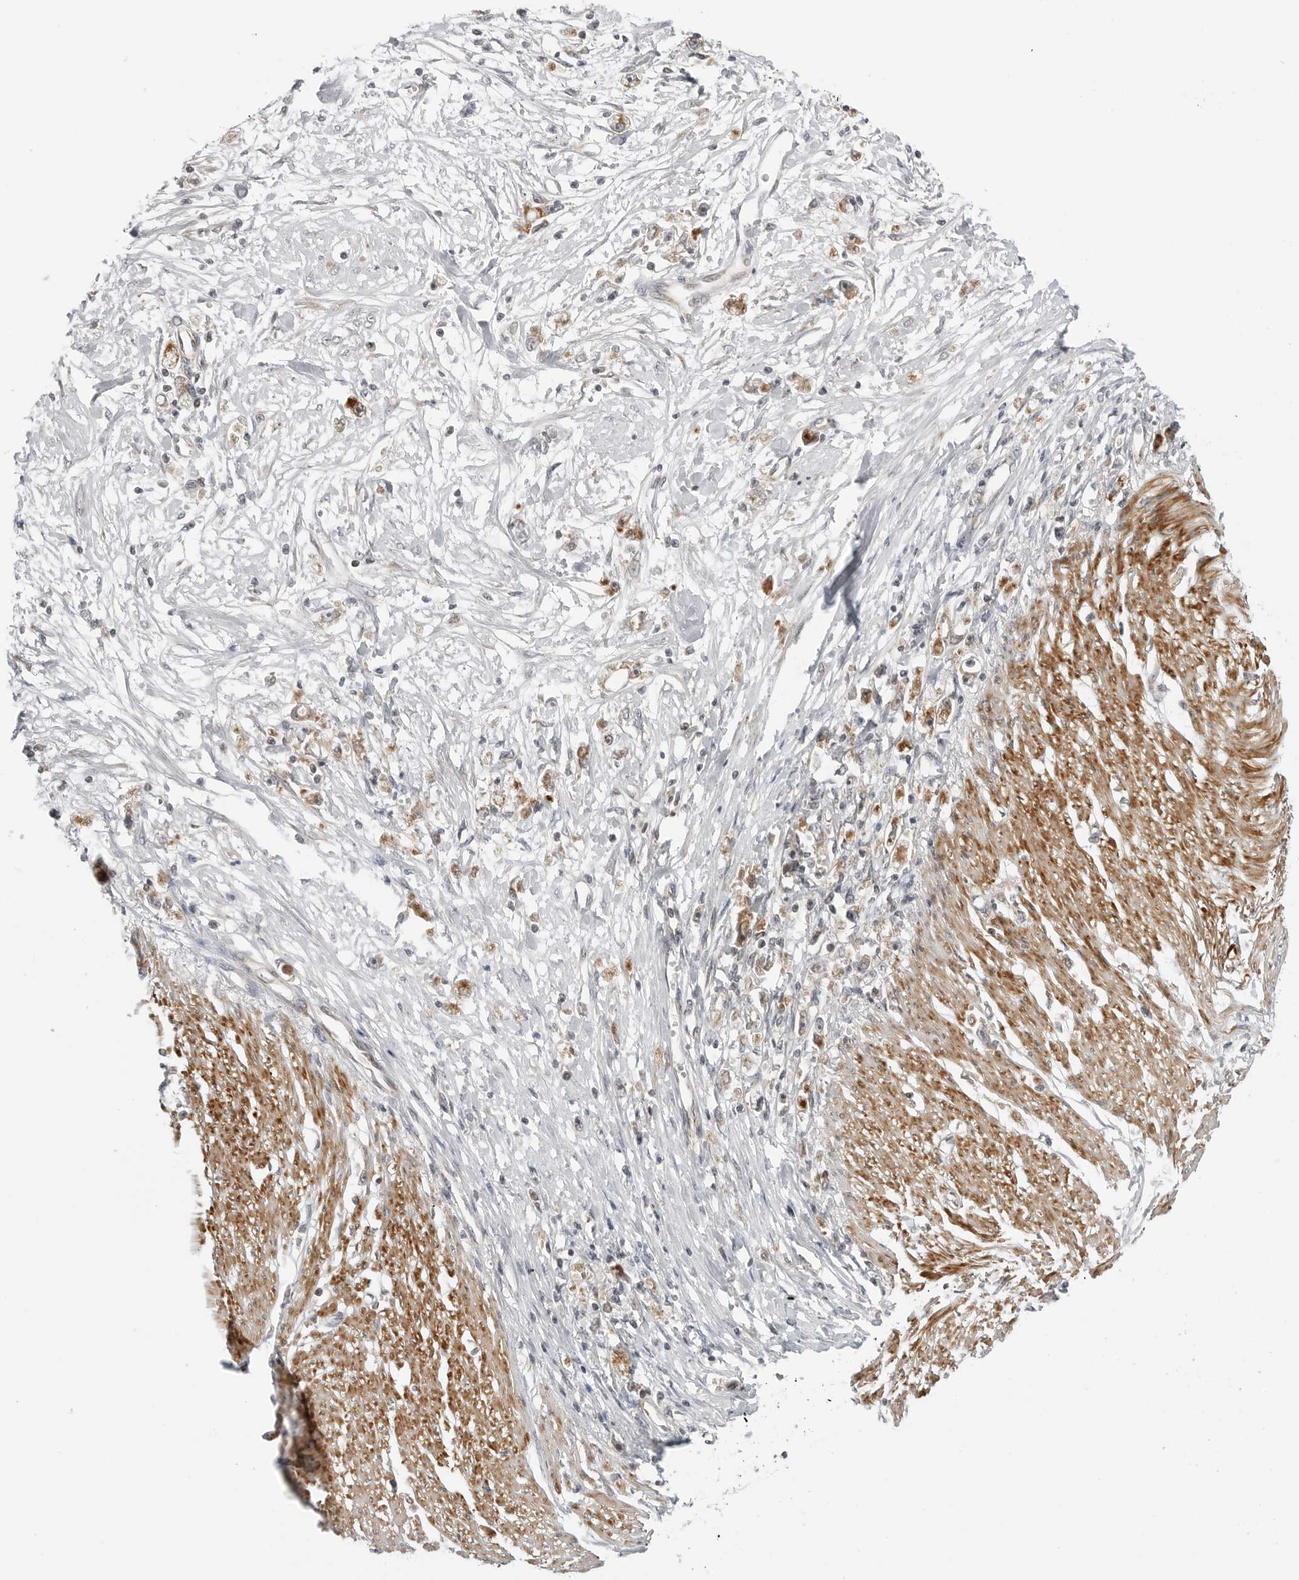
{"staining": {"intensity": "weak", "quantity": "<25%", "location": "cytoplasmic/membranous"}, "tissue": "stomach cancer", "cell_type": "Tumor cells", "image_type": "cancer", "snomed": [{"axis": "morphology", "description": "Adenocarcinoma, NOS"}, {"axis": "topography", "description": "Stomach"}], "caption": "DAB (3,3'-diaminobenzidine) immunohistochemical staining of stomach cancer (adenocarcinoma) demonstrates no significant positivity in tumor cells.", "gene": "PEX2", "patient": {"sex": "female", "age": 59}}